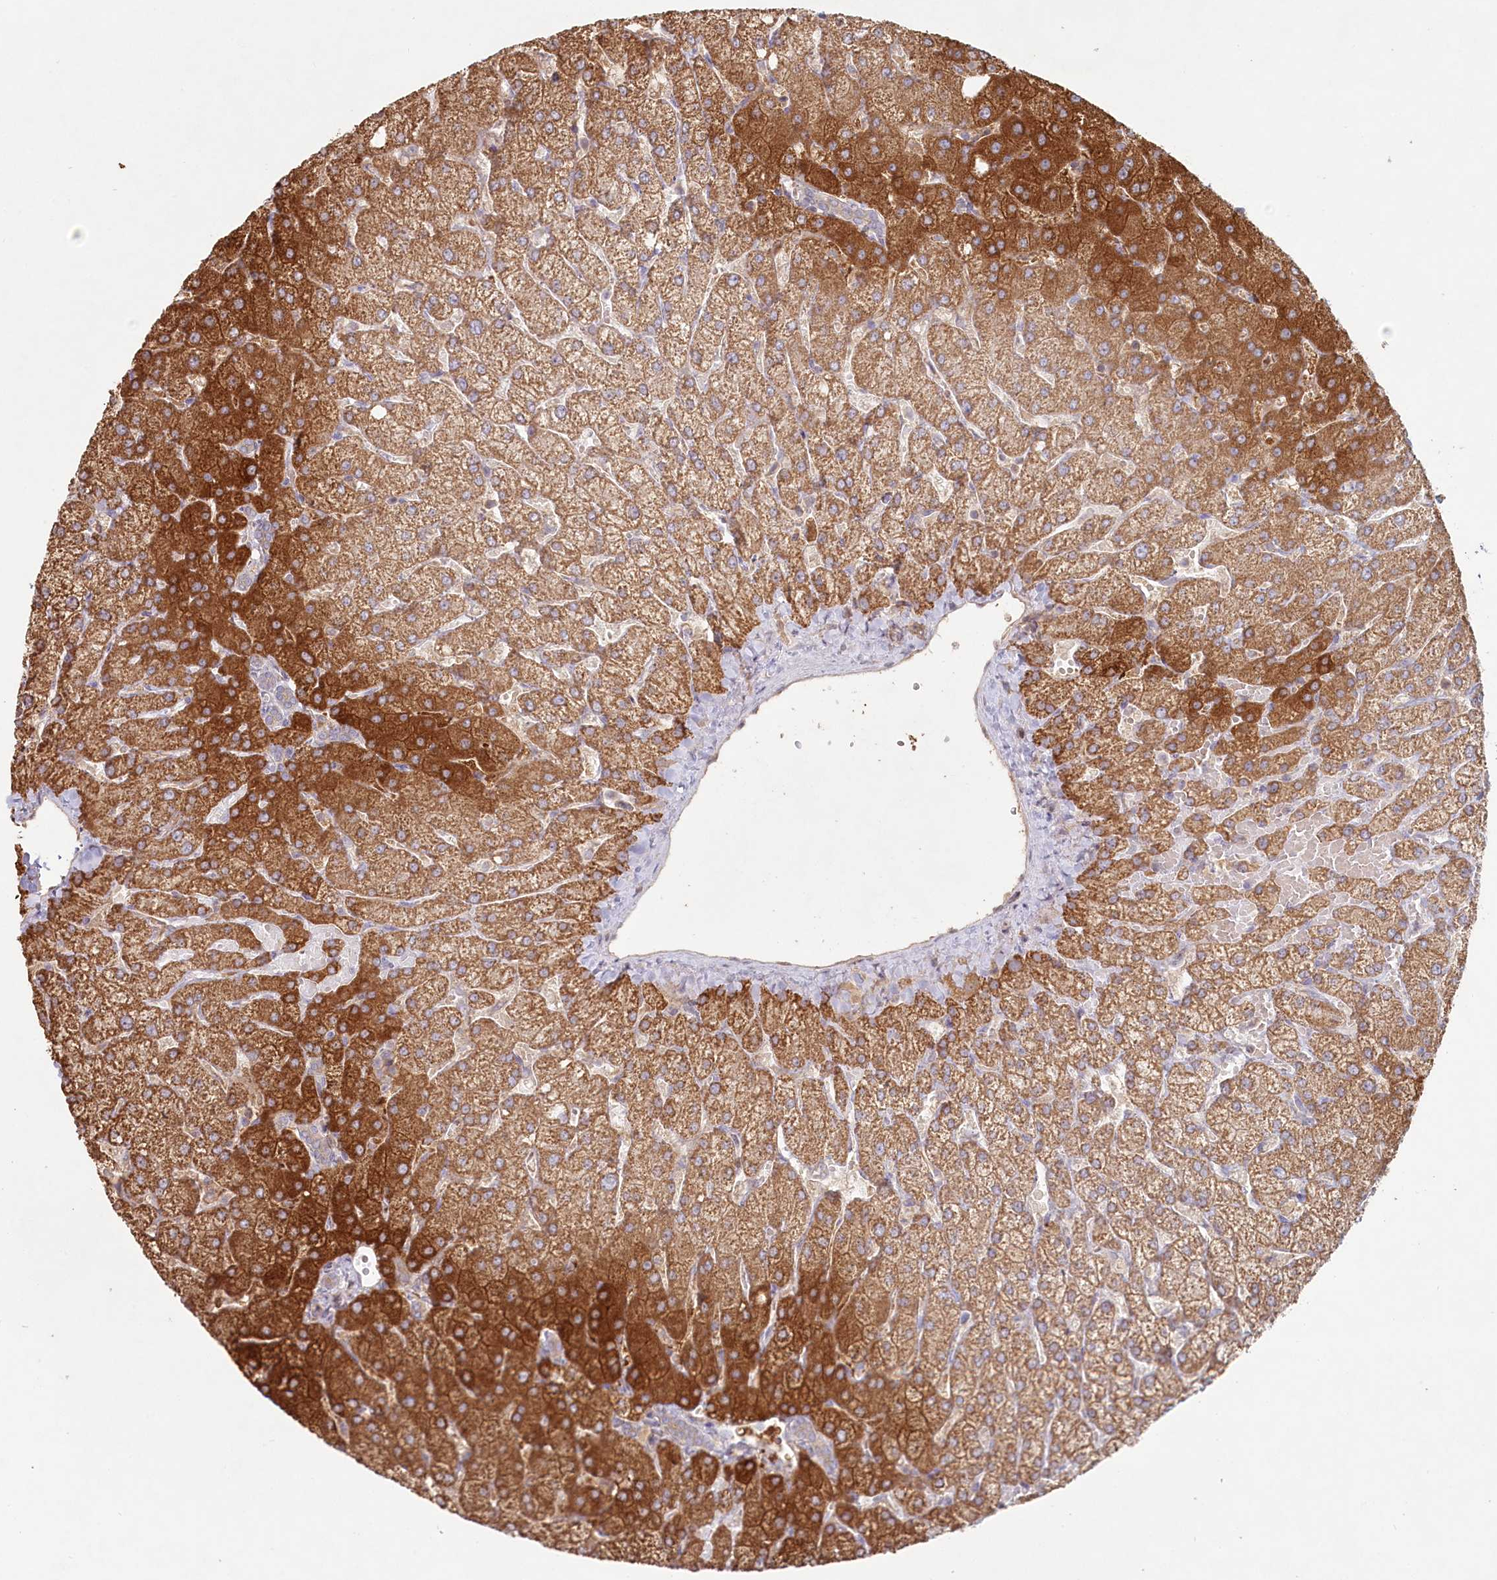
{"staining": {"intensity": "negative", "quantity": "none", "location": "none"}, "tissue": "liver", "cell_type": "Cholangiocytes", "image_type": "normal", "snomed": [{"axis": "morphology", "description": "Normal tissue, NOS"}, {"axis": "topography", "description": "Liver"}], "caption": "There is no significant positivity in cholangiocytes of liver. Nuclei are stained in blue.", "gene": "HAL", "patient": {"sex": "female", "age": 54}}